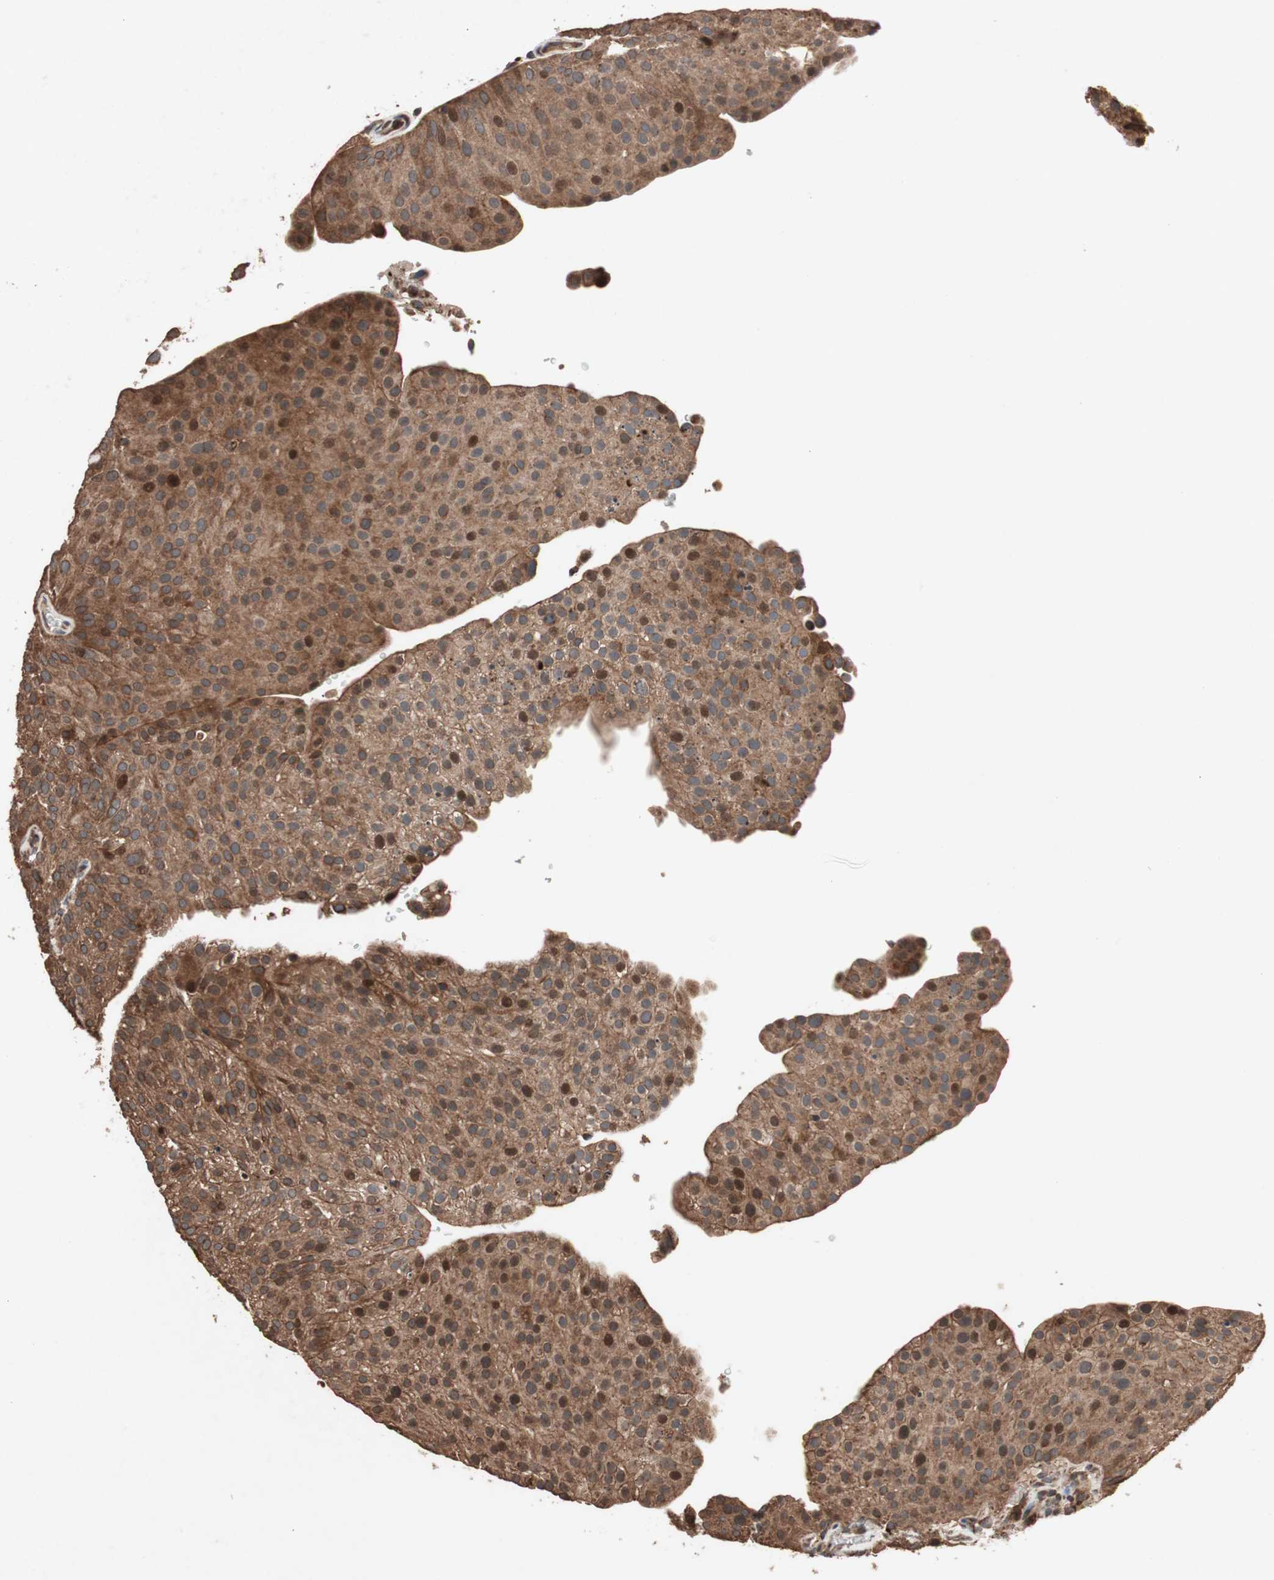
{"staining": {"intensity": "strong", "quantity": ">75%", "location": "cytoplasmic/membranous,nuclear"}, "tissue": "urothelial cancer", "cell_type": "Tumor cells", "image_type": "cancer", "snomed": [{"axis": "morphology", "description": "Urothelial carcinoma, Low grade"}, {"axis": "topography", "description": "Smooth muscle"}, {"axis": "topography", "description": "Urinary bladder"}], "caption": "High-magnification brightfield microscopy of low-grade urothelial carcinoma stained with DAB (brown) and counterstained with hematoxylin (blue). tumor cells exhibit strong cytoplasmic/membranous and nuclear staining is seen in approximately>75% of cells.", "gene": "RAB1A", "patient": {"sex": "male", "age": 60}}